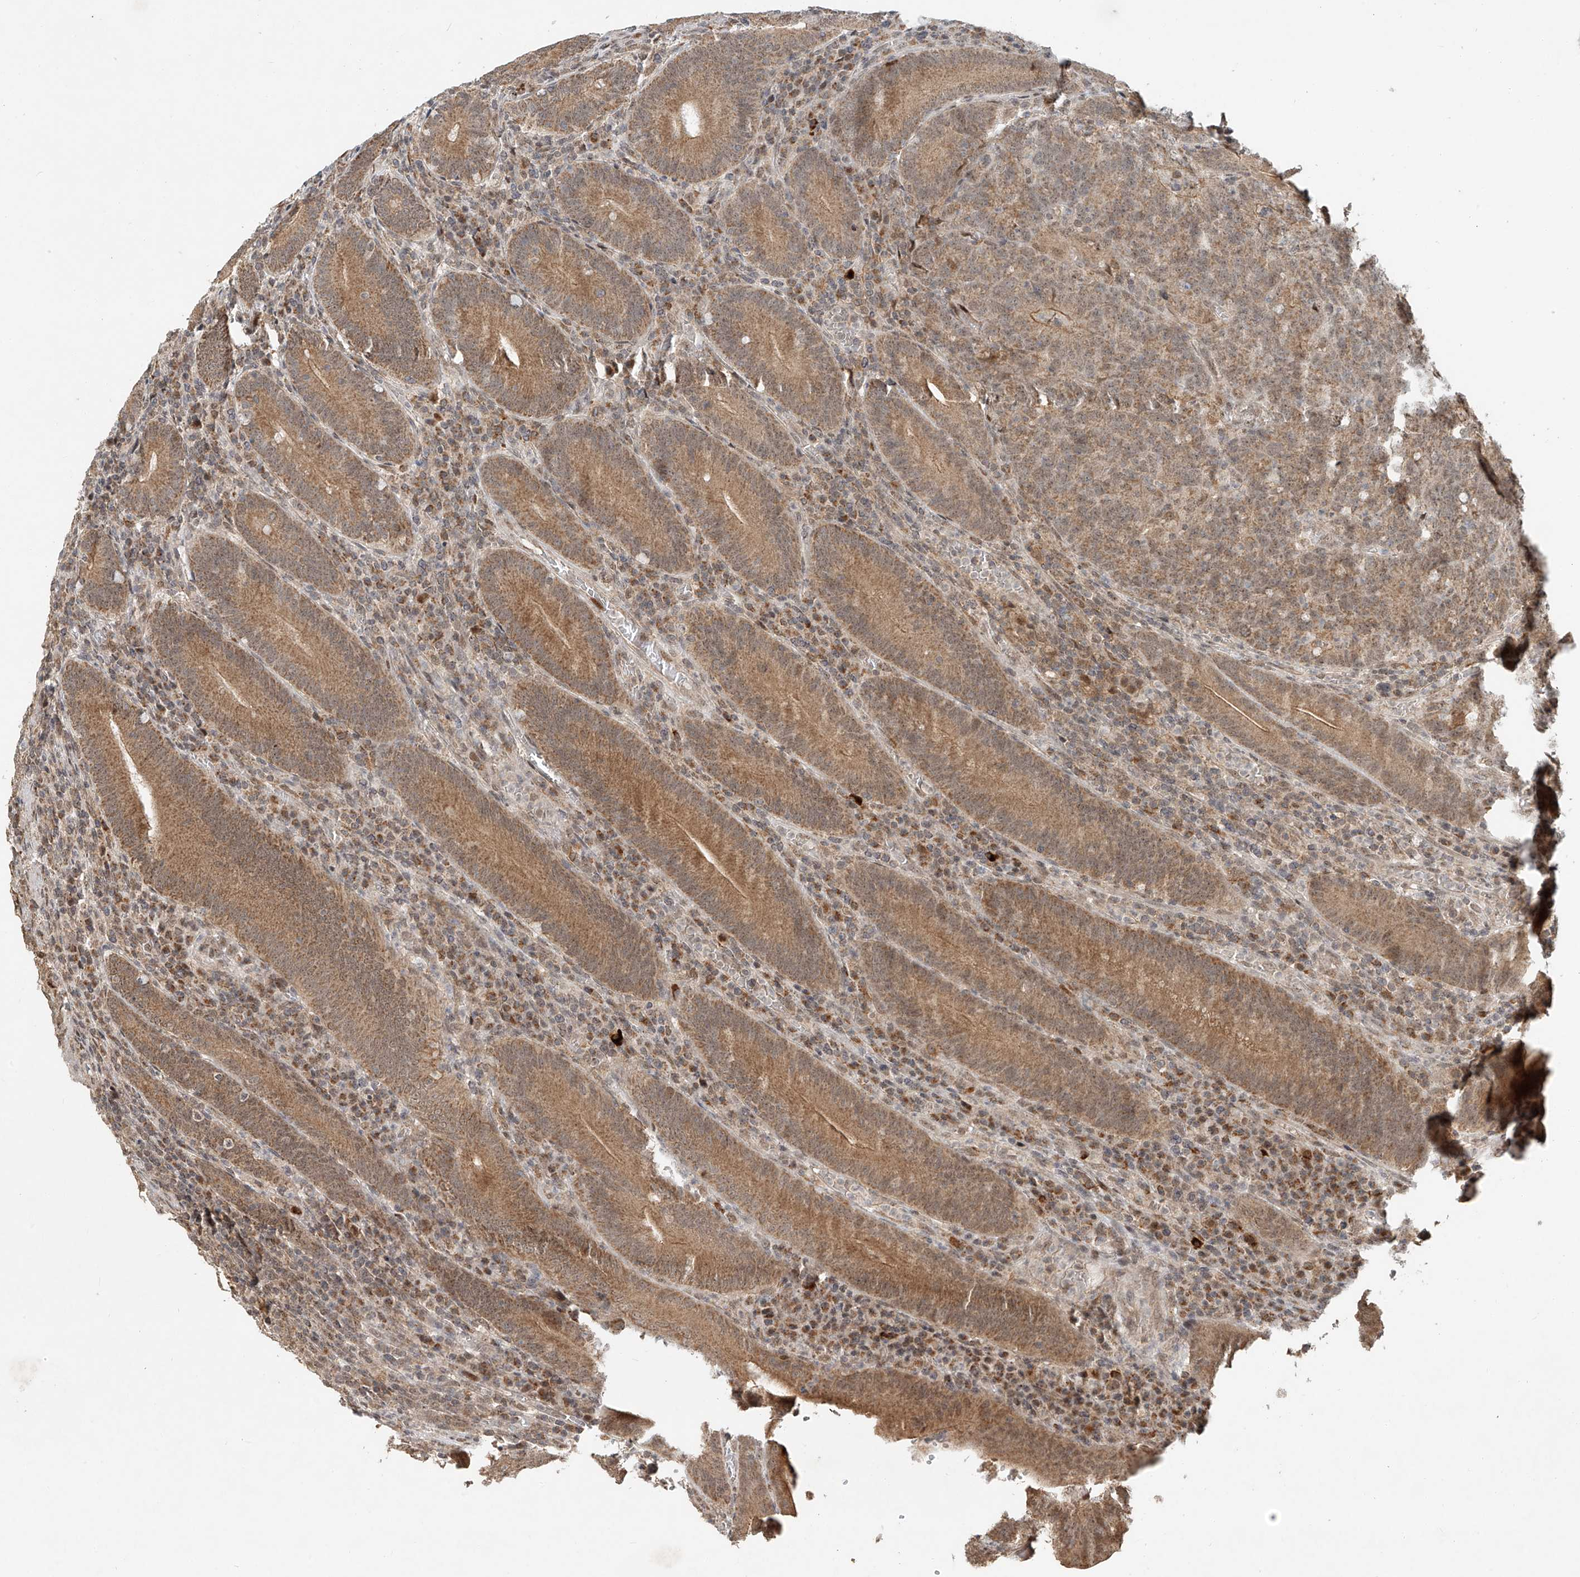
{"staining": {"intensity": "weak", "quantity": ">75%", "location": "cytoplasmic/membranous,nuclear"}, "tissue": "colorectal cancer", "cell_type": "Tumor cells", "image_type": "cancer", "snomed": [{"axis": "morphology", "description": "Normal tissue, NOS"}, {"axis": "morphology", "description": "Adenocarcinoma, NOS"}, {"axis": "topography", "description": "Colon"}], "caption": "Tumor cells display low levels of weak cytoplasmic/membranous and nuclear staining in about >75% of cells in human colorectal adenocarcinoma.", "gene": "SYTL3", "patient": {"sex": "female", "age": 75}}